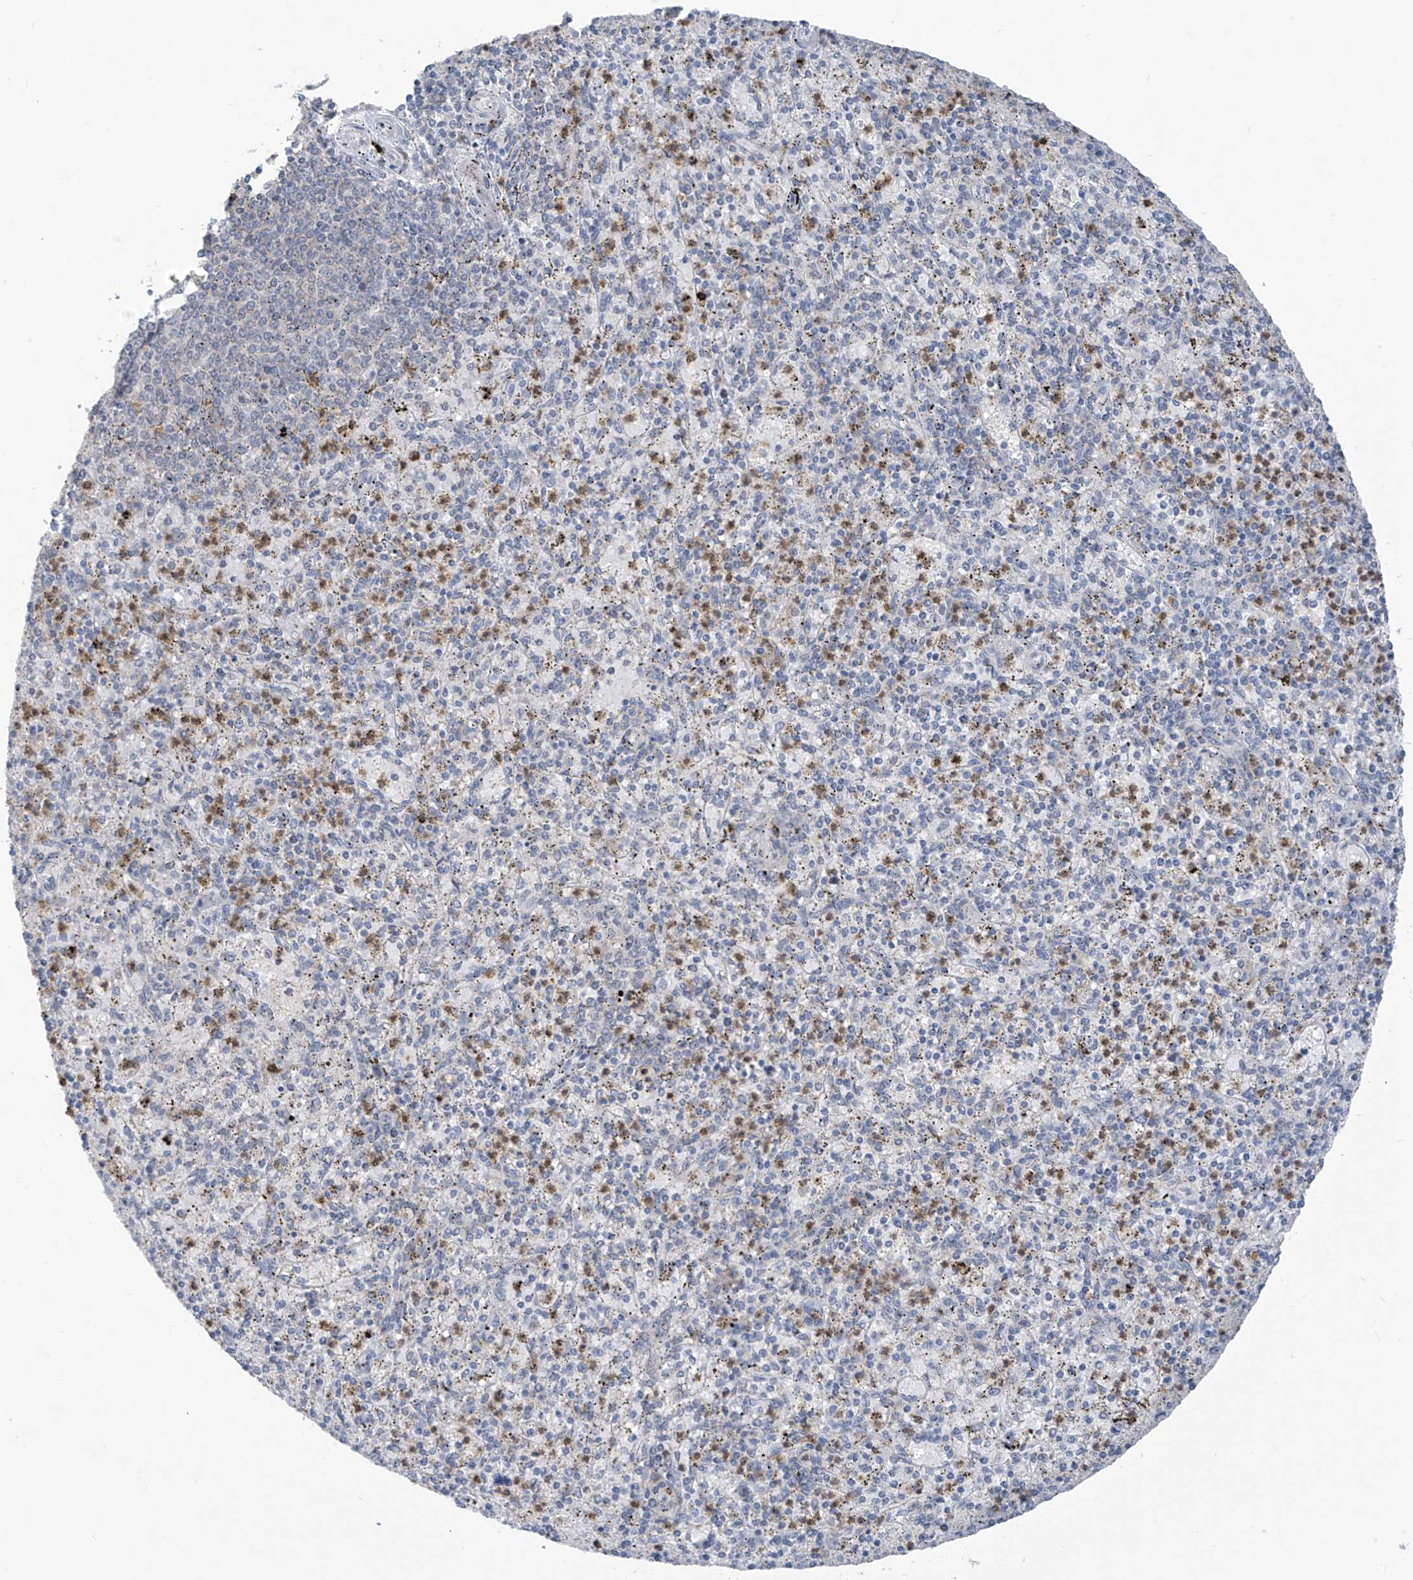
{"staining": {"intensity": "moderate", "quantity": "<25%", "location": "cytoplasmic/membranous"}, "tissue": "spleen", "cell_type": "Cells in red pulp", "image_type": "normal", "snomed": [{"axis": "morphology", "description": "Normal tissue, NOS"}, {"axis": "topography", "description": "Spleen"}], "caption": "Protein staining of unremarkable spleen demonstrates moderate cytoplasmic/membranous expression in about <25% of cells in red pulp. The staining was performed using DAB to visualize the protein expression in brown, while the nuclei were stained in blue with hematoxylin (Magnification: 20x).", "gene": "CYP4V2", "patient": {"sex": "male", "age": 72}}